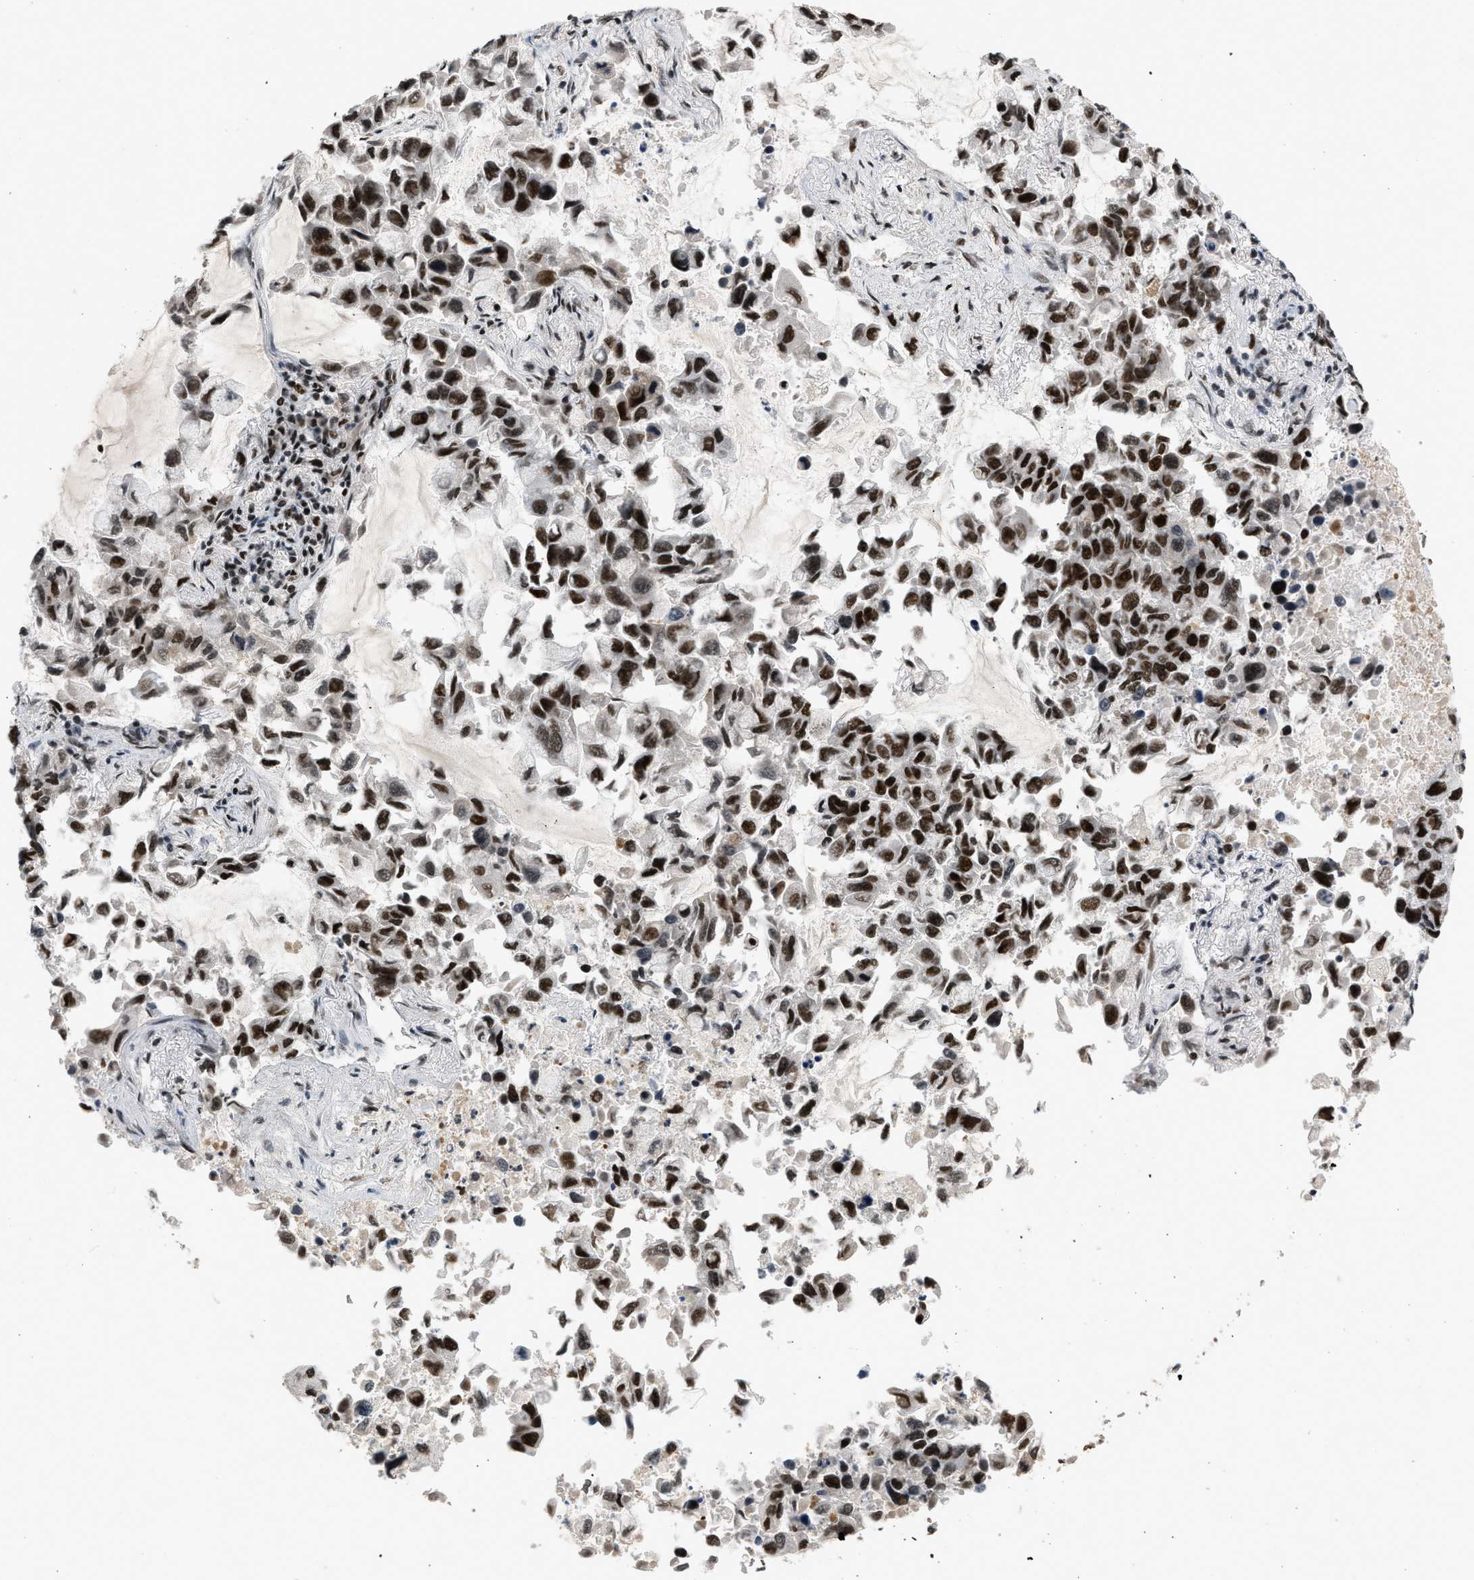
{"staining": {"intensity": "strong", "quantity": ">75%", "location": "nuclear"}, "tissue": "lung cancer", "cell_type": "Tumor cells", "image_type": "cancer", "snomed": [{"axis": "morphology", "description": "Adenocarcinoma, NOS"}, {"axis": "topography", "description": "Lung"}], "caption": "A high amount of strong nuclear staining is present in approximately >75% of tumor cells in lung cancer (adenocarcinoma) tissue.", "gene": "SMARCB1", "patient": {"sex": "male", "age": 64}}